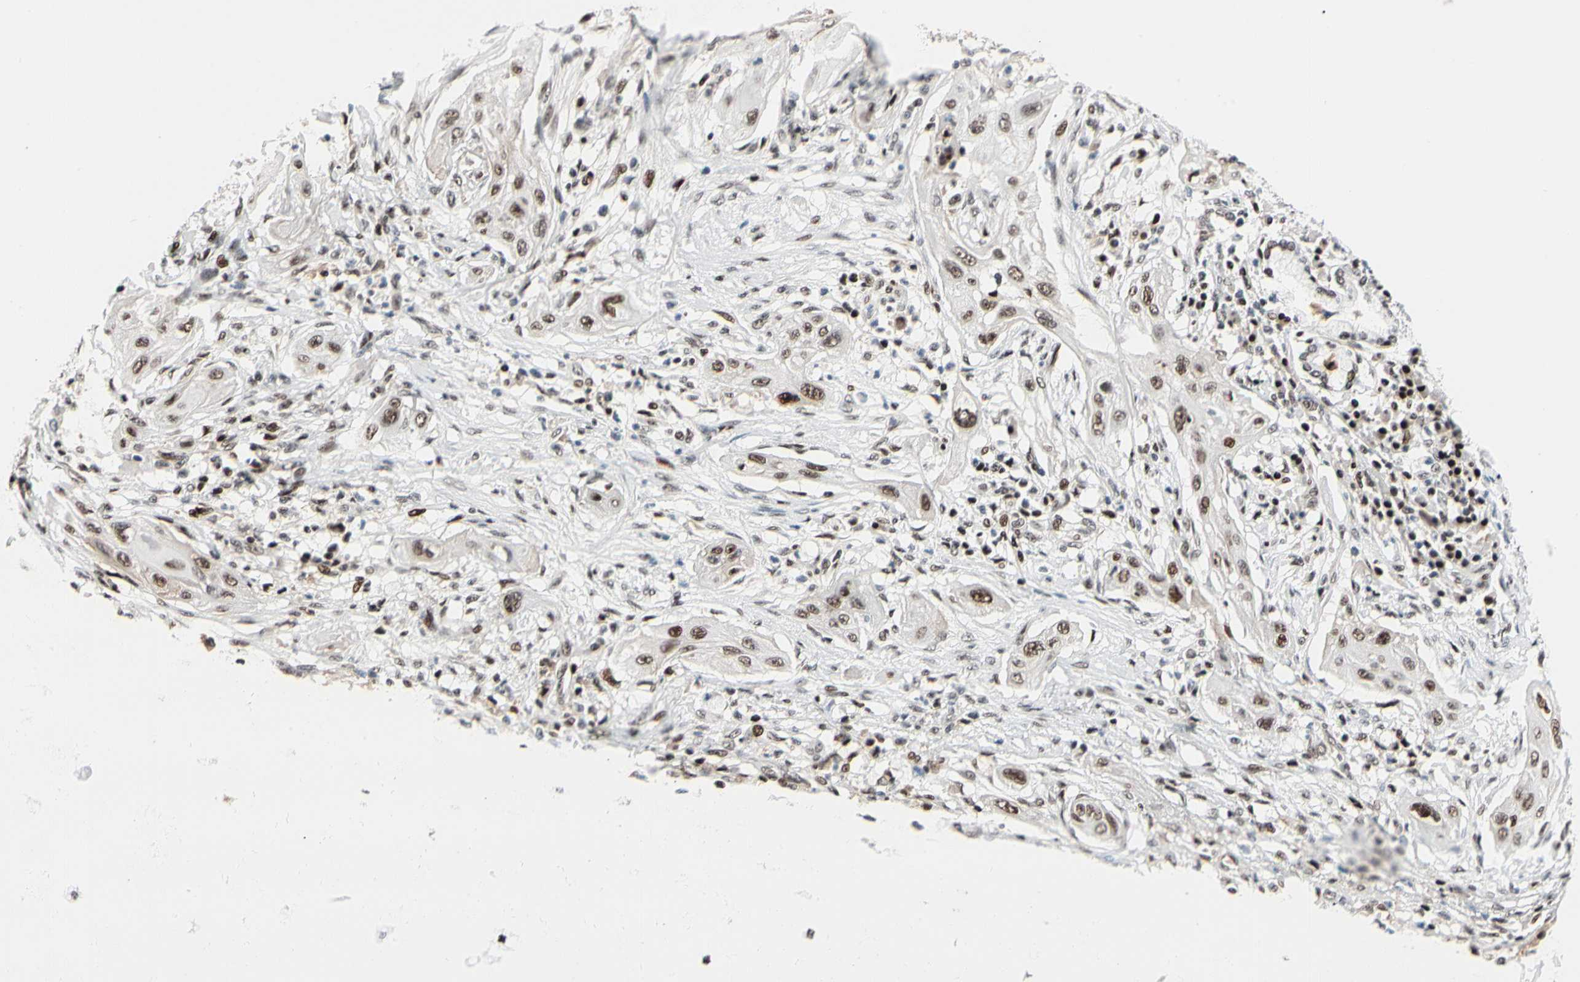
{"staining": {"intensity": "moderate", "quantity": "25%-75%", "location": "nuclear"}, "tissue": "lung cancer", "cell_type": "Tumor cells", "image_type": "cancer", "snomed": [{"axis": "morphology", "description": "Squamous cell carcinoma, NOS"}, {"axis": "topography", "description": "Lung"}], "caption": "Moderate nuclear protein staining is appreciated in about 25%-75% of tumor cells in squamous cell carcinoma (lung).", "gene": "FOXO3", "patient": {"sex": "female", "age": 47}}